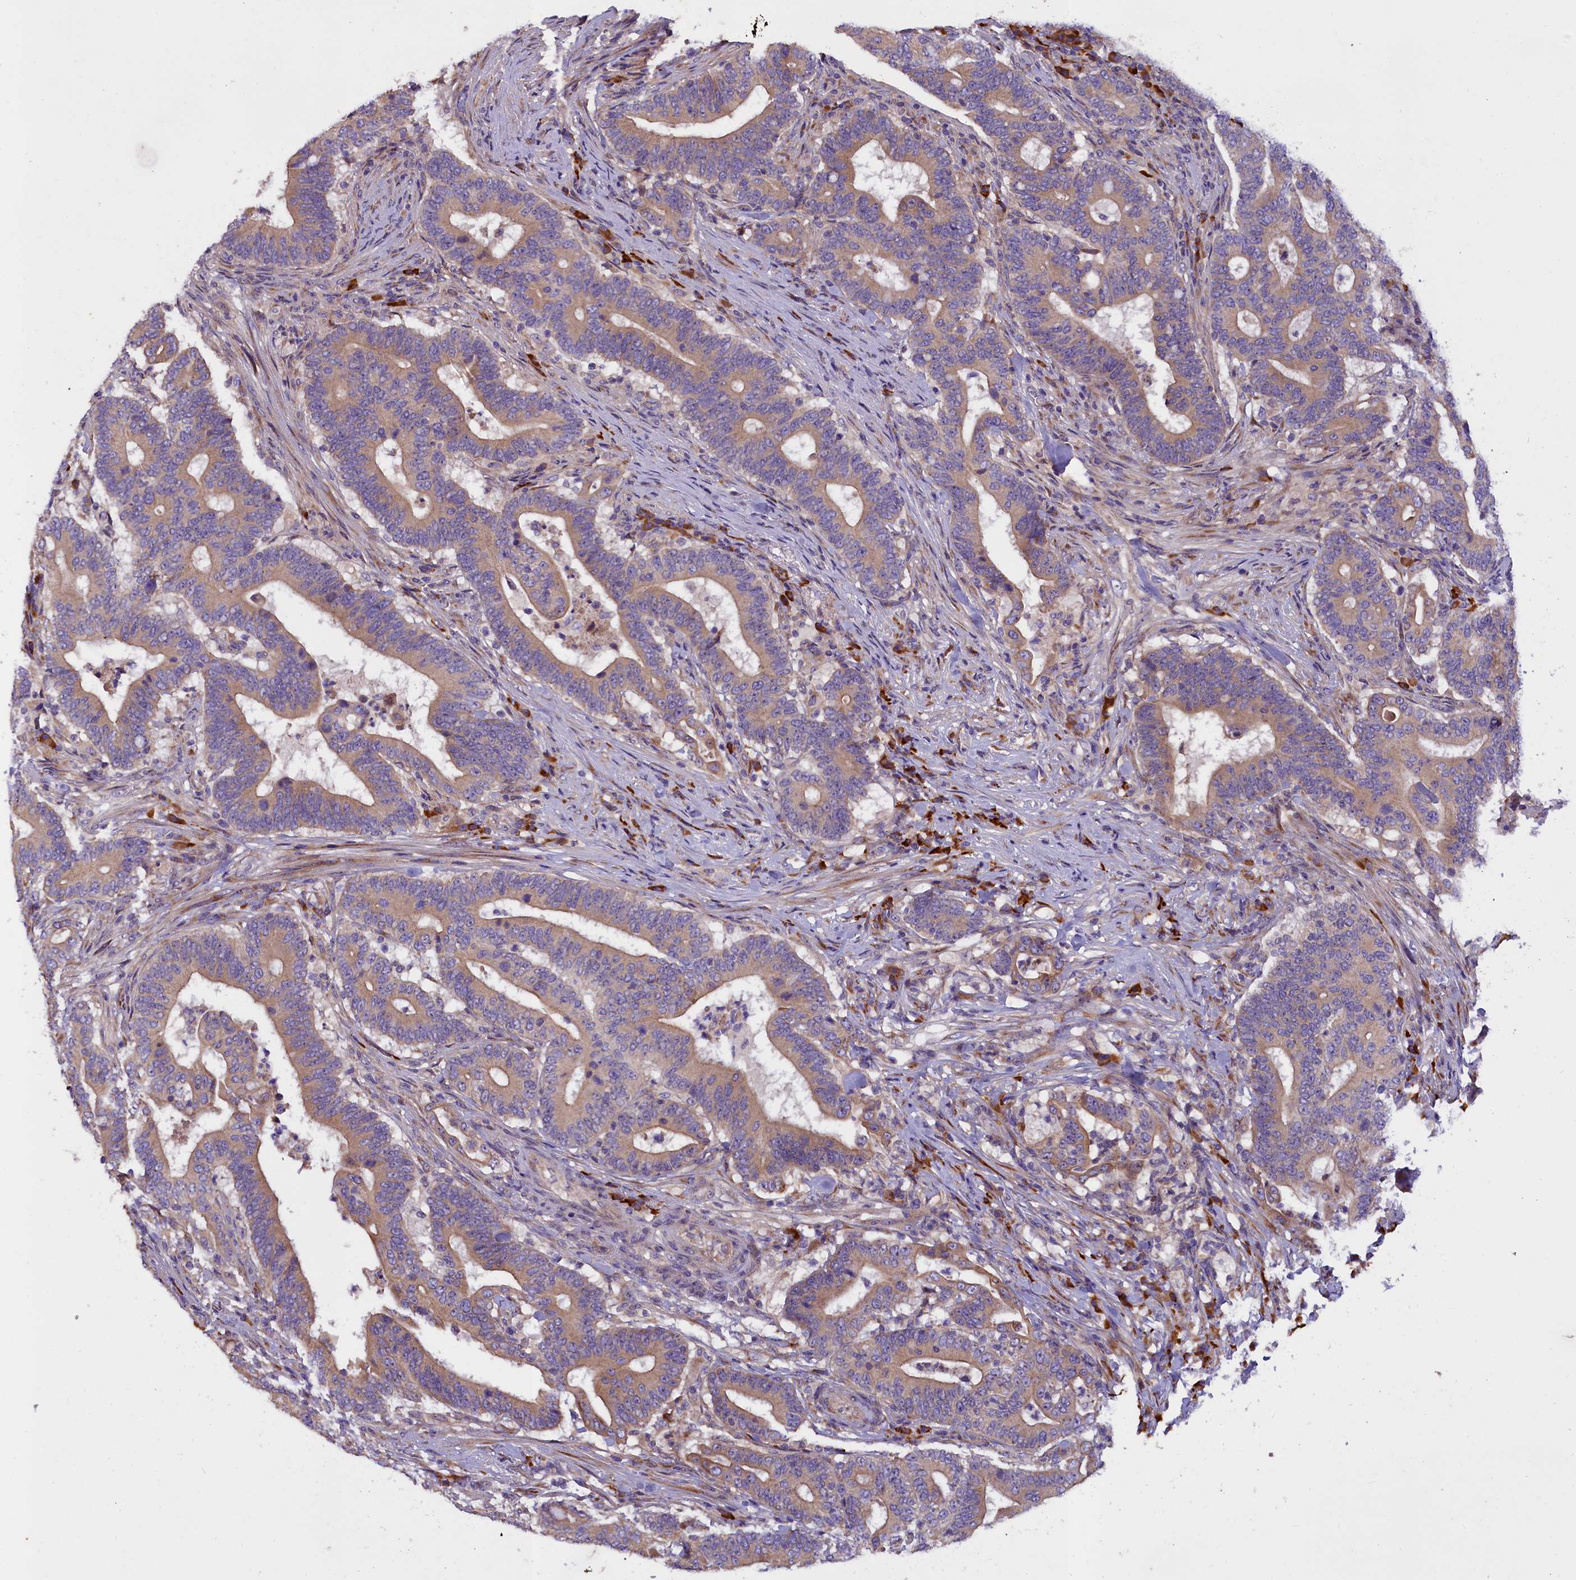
{"staining": {"intensity": "moderate", "quantity": ">75%", "location": "cytoplasmic/membranous"}, "tissue": "colorectal cancer", "cell_type": "Tumor cells", "image_type": "cancer", "snomed": [{"axis": "morphology", "description": "Adenocarcinoma, NOS"}, {"axis": "topography", "description": "Colon"}], "caption": "IHC micrograph of human colorectal cancer stained for a protein (brown), which displays medium levels of moderate cytoplasmic/membranous expression in about >75% of tumor cells.", "gene": "FRY", "patient": {"sex": "female", "age": 66}}